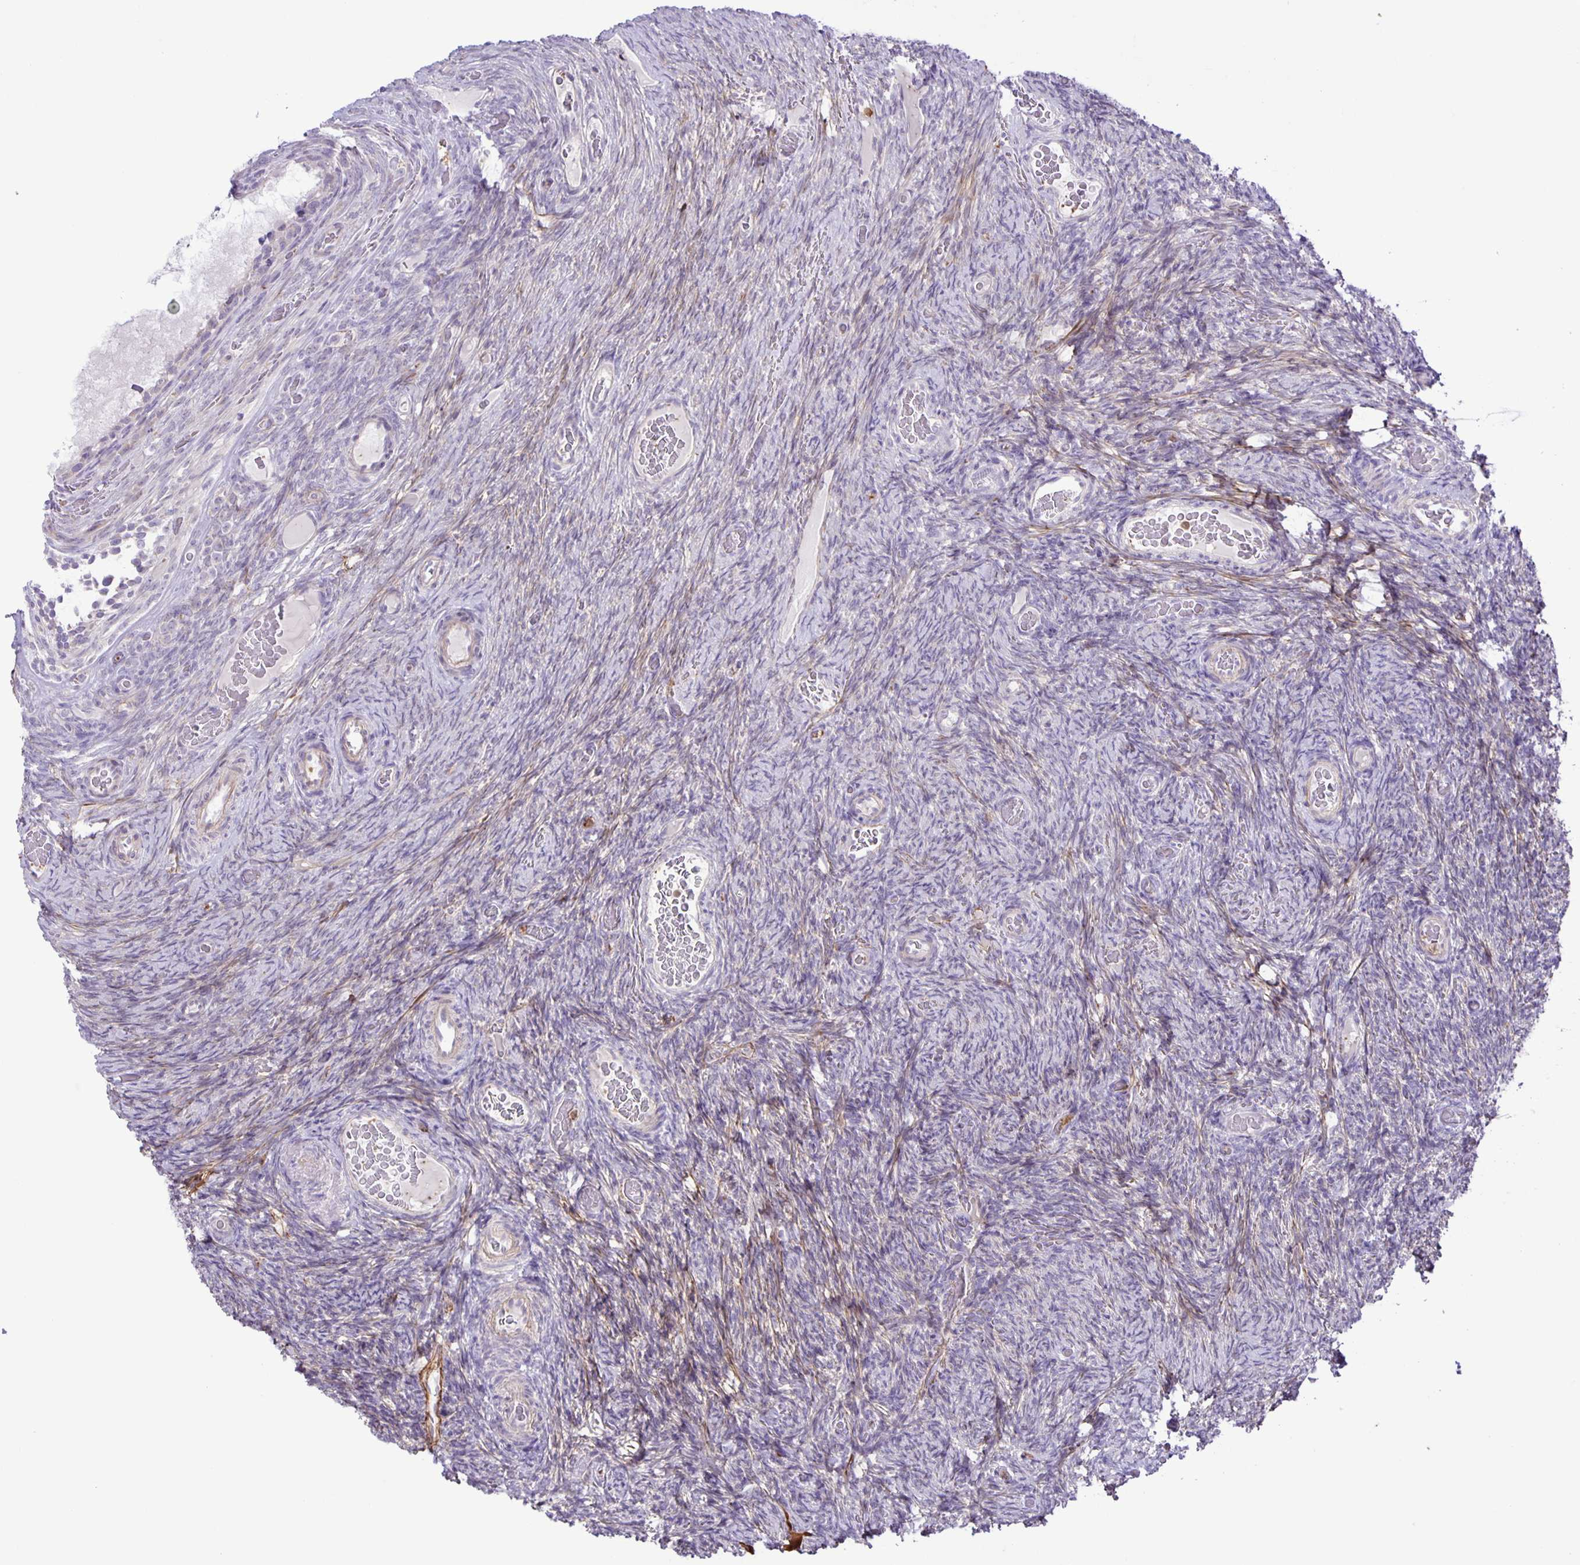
{"staining": {"intensity": "weak", "quantity": "<25%", "location": "cytoplasmic/membranous"}, "tissue": "ovary", "cell_type": "Ovarian stroma cells", "image_type": "normal", "snomed": [{"axis": "morphology", "description": "Normal tissue, NOS"}, {"axis": "topography", "description": "Ovary"}], "caption": "Ovarian stroma cells show no significant protein staining in unremarkable ovary. Nuclei are stained in blue.", "gene": "ADCK1", "patient": {"sex": "female", "age": 34}}